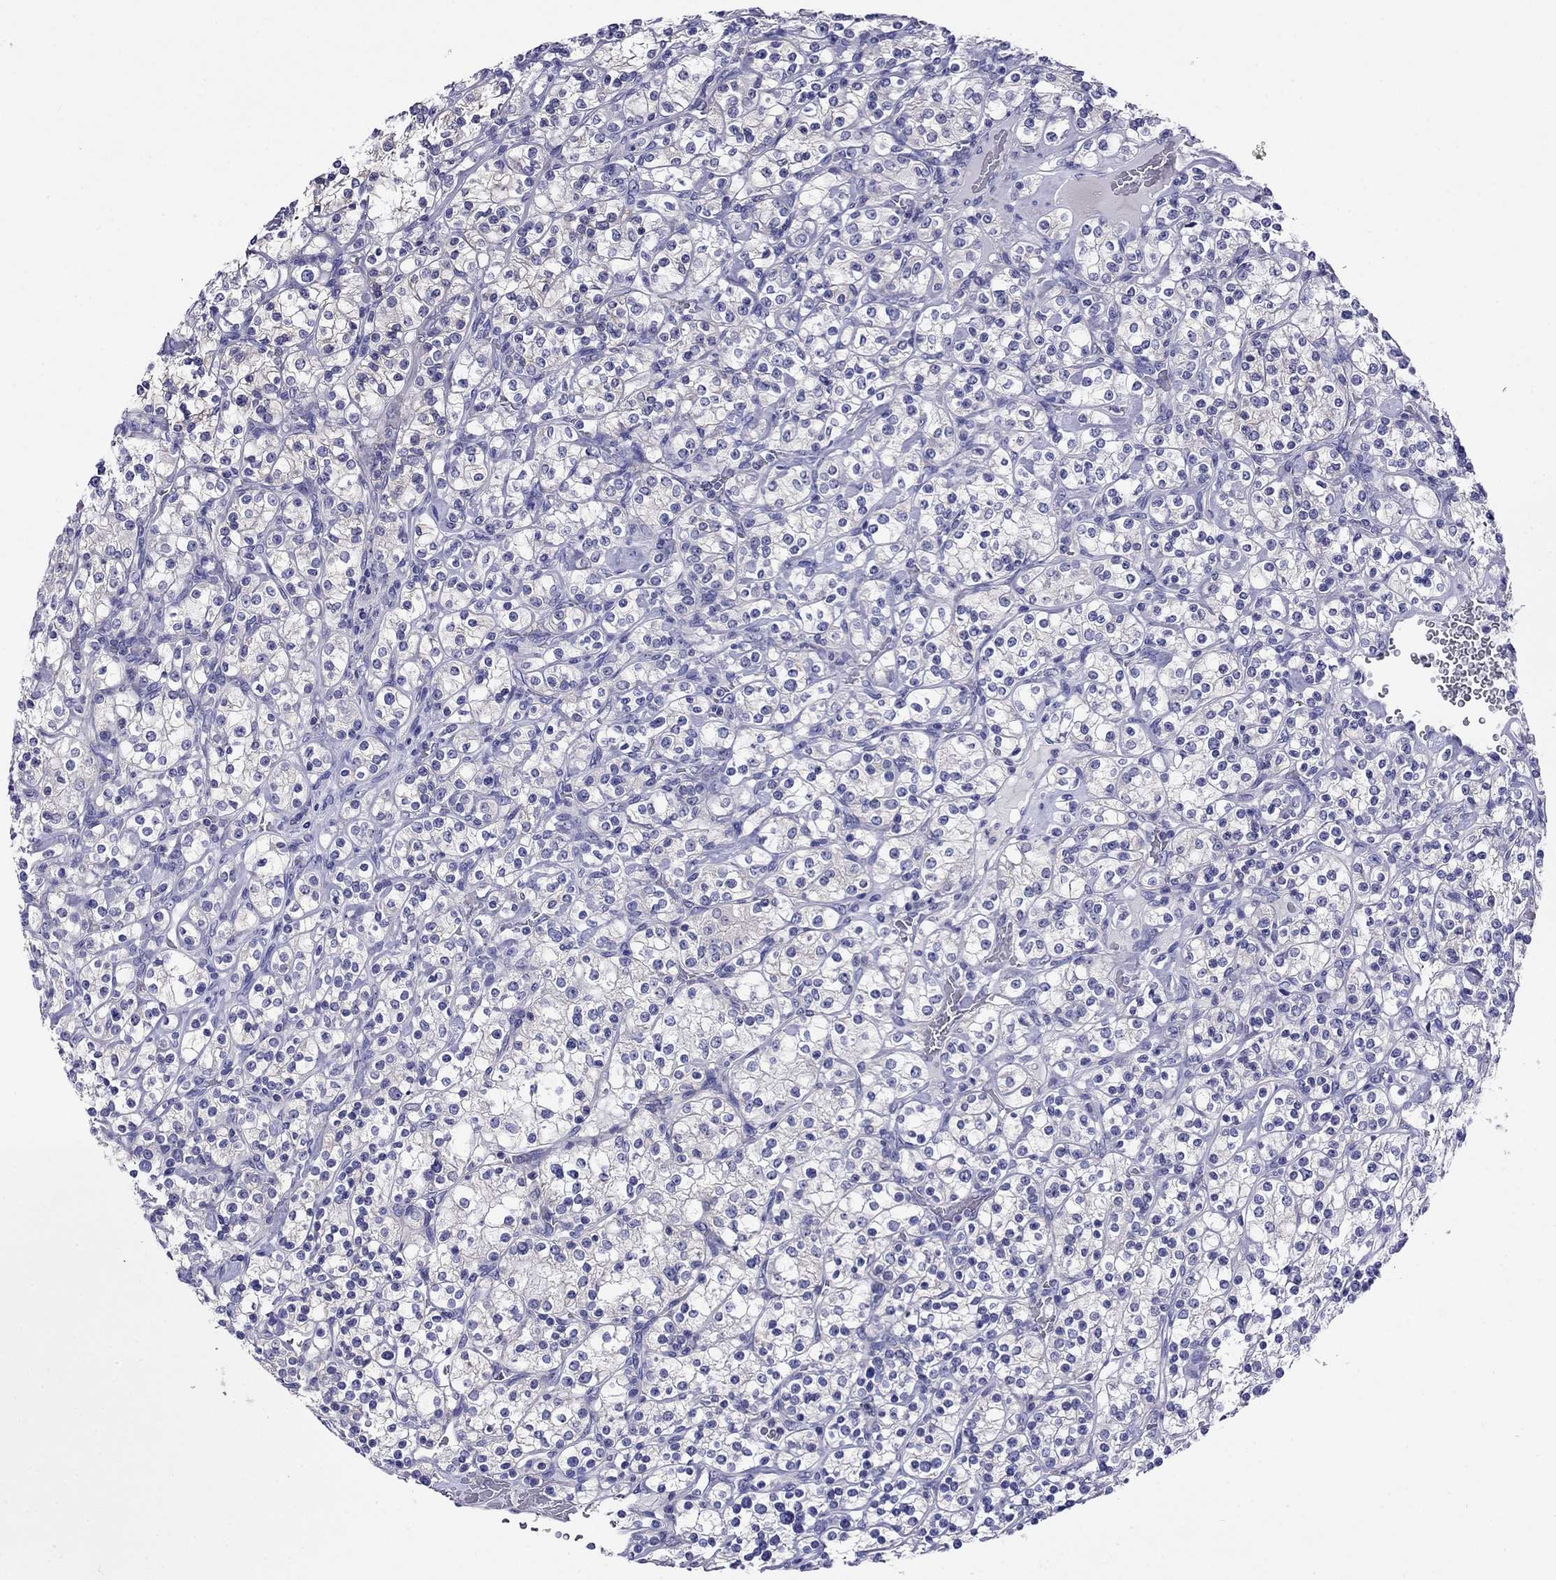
{"staining": {"intensity": "negative", "quantity": "none", "location": "none"}, "tissue": "renal cancer", "cell_type": "Tumor cells", "image_type": "cancer", "snomed": [{"axis": "morphology", "description": "Adenocarcinoma, NOS"}, {"axis": "topography", "description": "Kidney"}], "caption": "Immunohistochemistry (IHC) of human renal cancer shows no positivity in tumor cells.", "gene": "SCG2", "patient": {"sex": "male", "age": 77}}